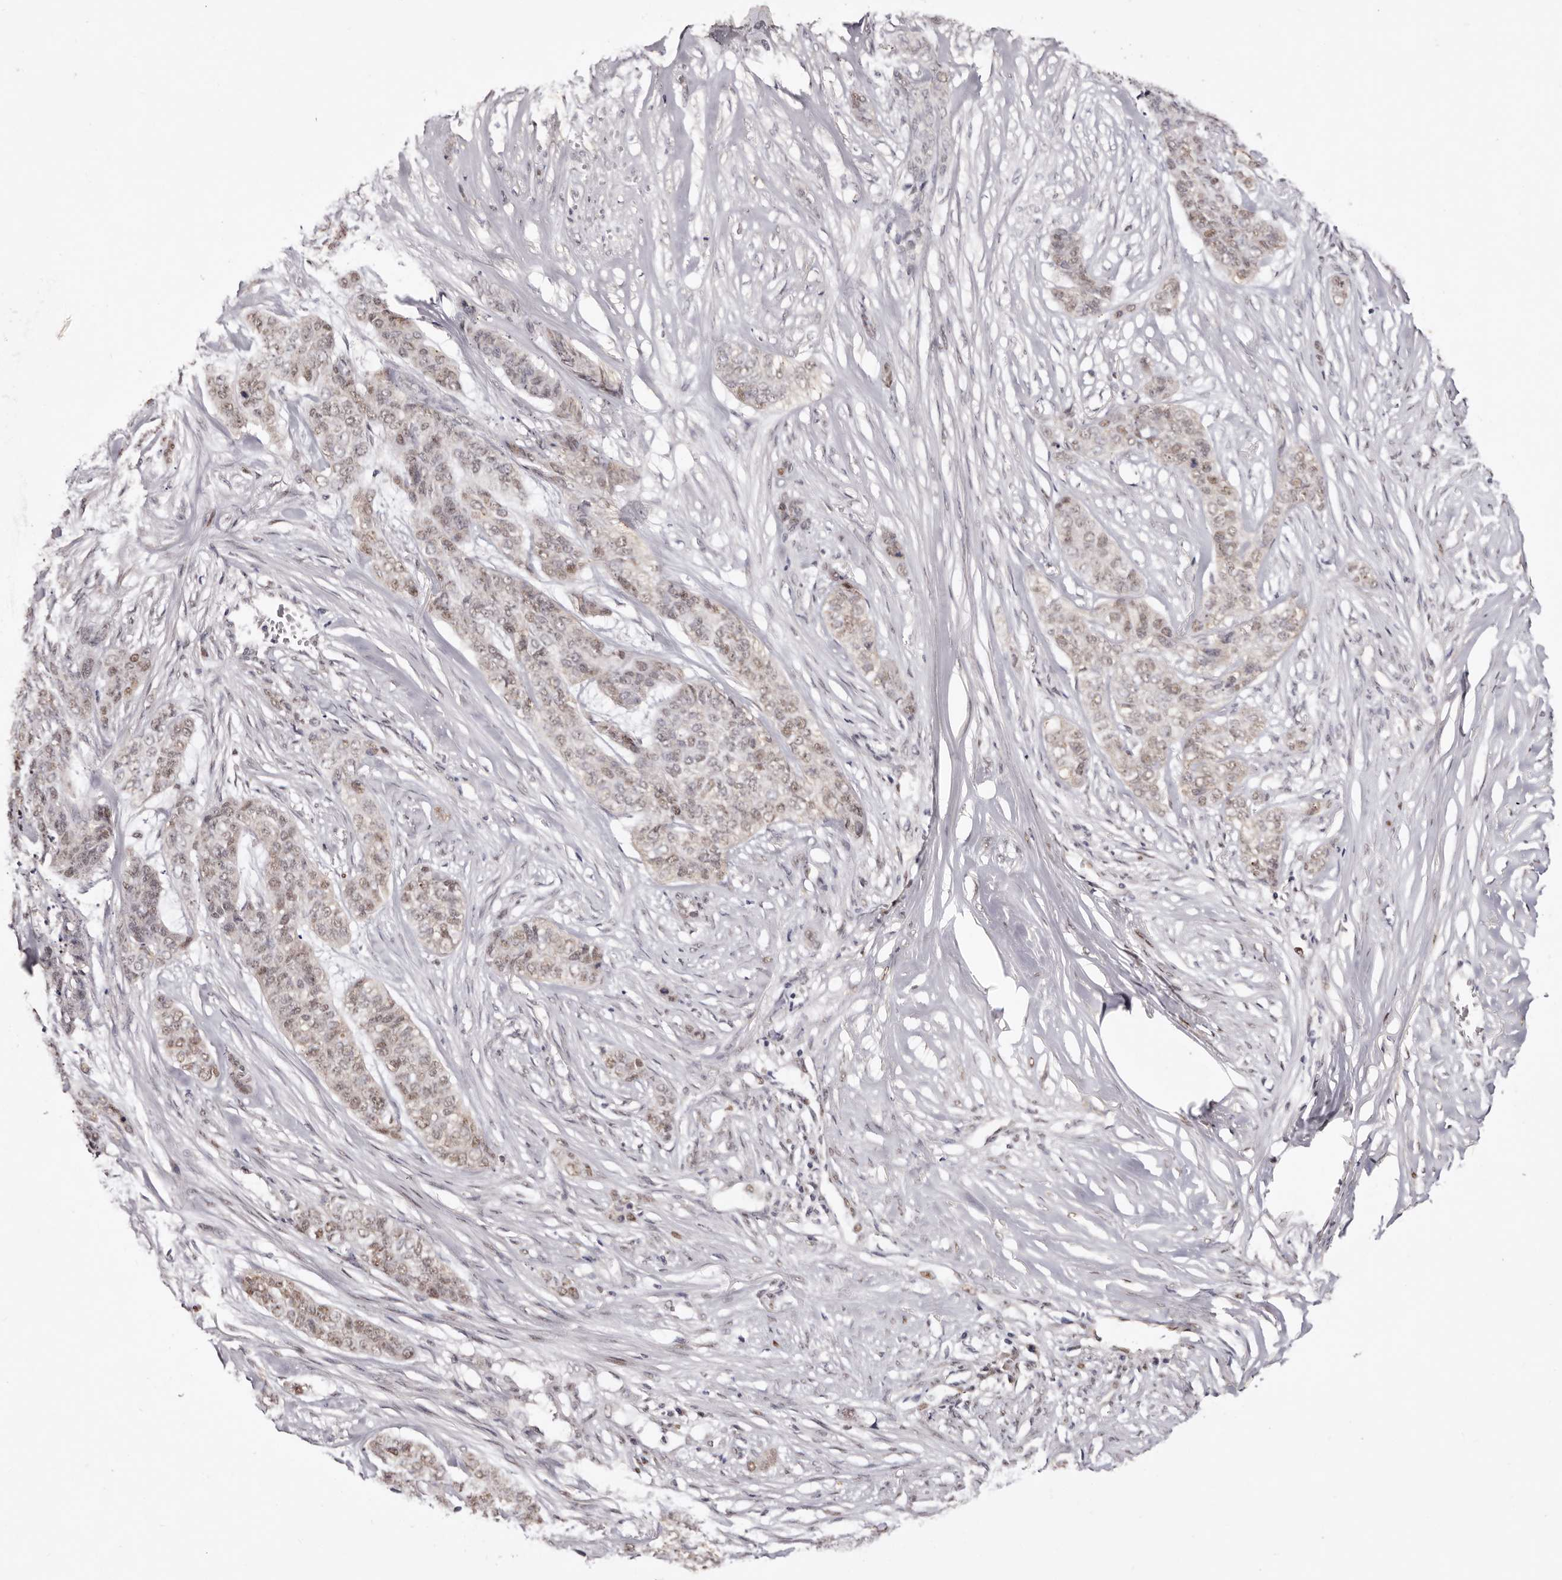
{"staining": {"intensity": "weak", "quantity": ">75%", "location": "nuclear"}, "tissue": "skin cancer", "cell_type": "Tumor cells", "image_type": "cancer", "snomed": [{"axis": "morphology", "description": "Basal cell carcinoma"}, {"axis": "topography", "description": "Skin"}], "caption": "Skin cancer was stained to show a protein in brown. There is low levels of weak nuclear positivity in approximately >75% of tumor cells.", "gene": "NOTCH1", "patient": {"sex": "female", "age": 64}}